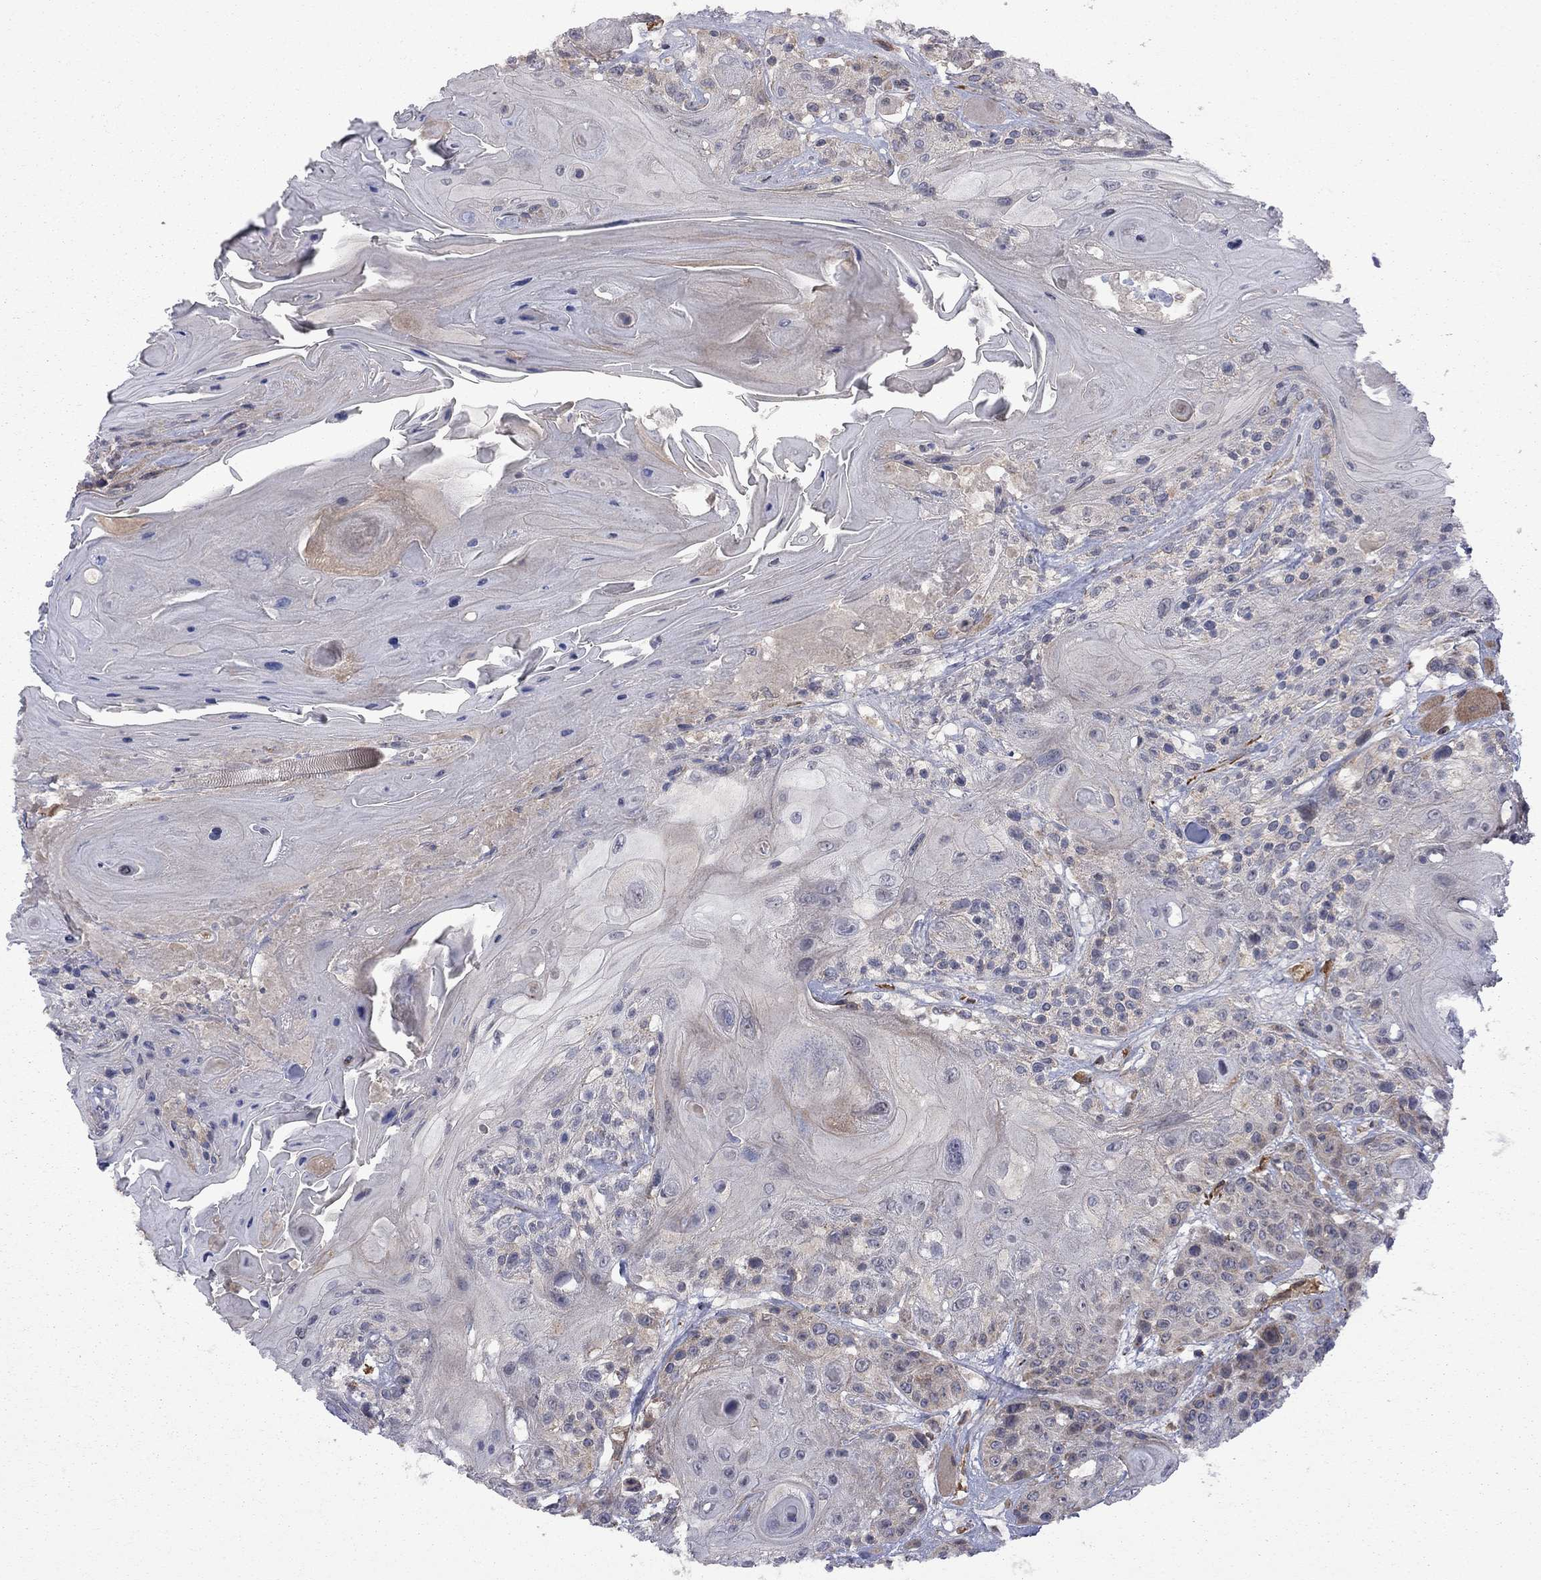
{"staining": {"intensity": "weak", "quantity": "<25%", "location": "cytoplasmic/membranous"}, "tissue": "head and neck cancer", "cell_type": "Tumor cells", "image_type": "cancer", "snomed": [{"axis": "morphology", "description": "Squamous cell carcinoma, NOS"}, {"axis": "topography", "description": "Head-Neck"}], "caption": "Head and neck cancer was stained to show a protein in brown. There is no significant positivity in tumor cells.", "gene": "EXOC3L2", "patient": {"sex": "female", "age": 59}}